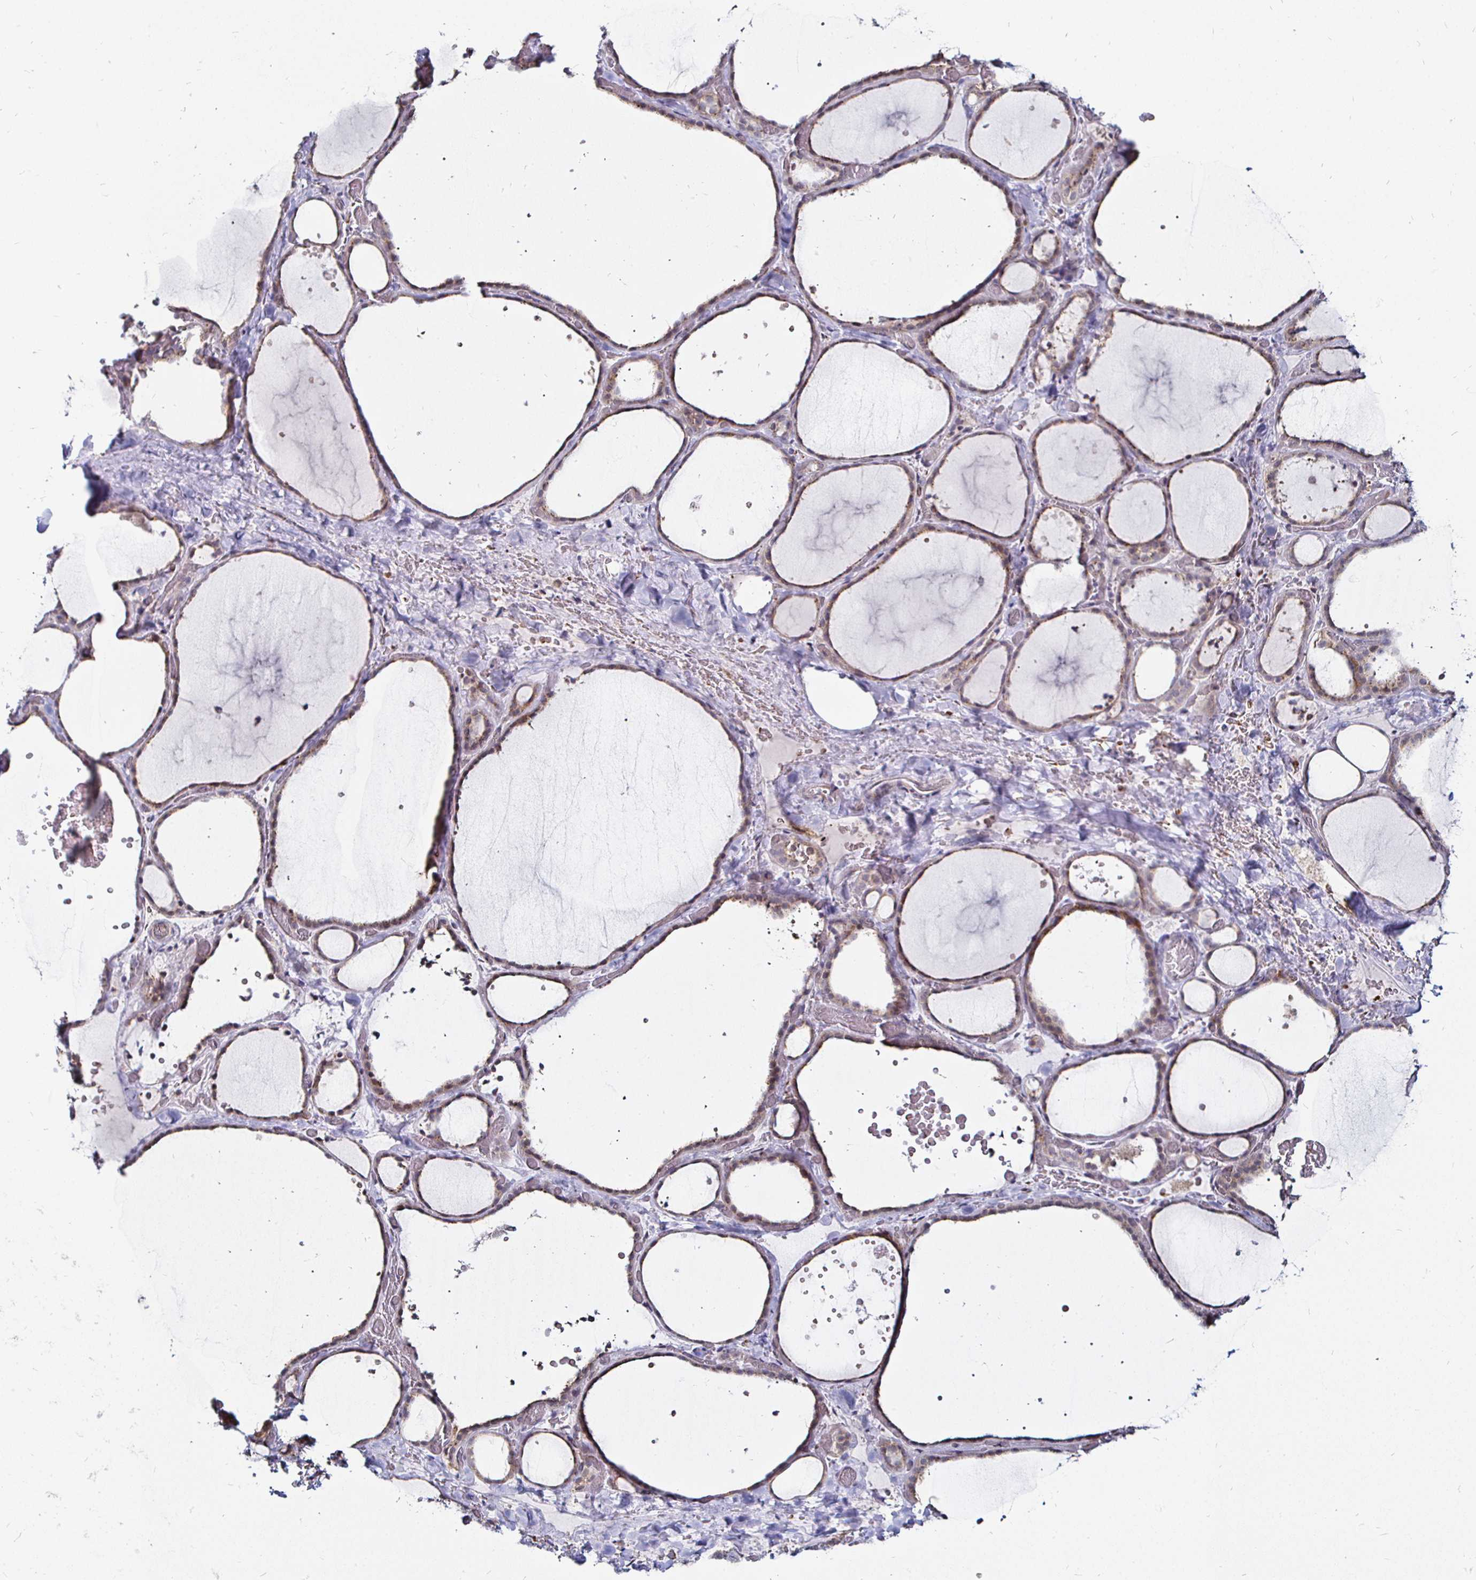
{"staining": {"intensity": "moderate", "quantity": "25%-75%", "location": "cytoplasmic/membranous"}, "tissue": "thyroid gland", "cell_type": "Glandular cells", "image_type": "normal", "snomed": [{"axis": "morphology", "description": "Normal tissue, NOS"}, {"axis": "topography", "description": "Thyroid gland"}], "caption": "IHC micrograph of normal thyroid gland: human thyroid gland stained using immunohistochemistry reveals medium levels of moderate protein expression localized specifically in the cytoplasmic/membranous of glandular cells, appearing as a cytoplasmic/membranous brown color.", "gene": "ATG3", "patient": {"sex": "female", "age": 36}}